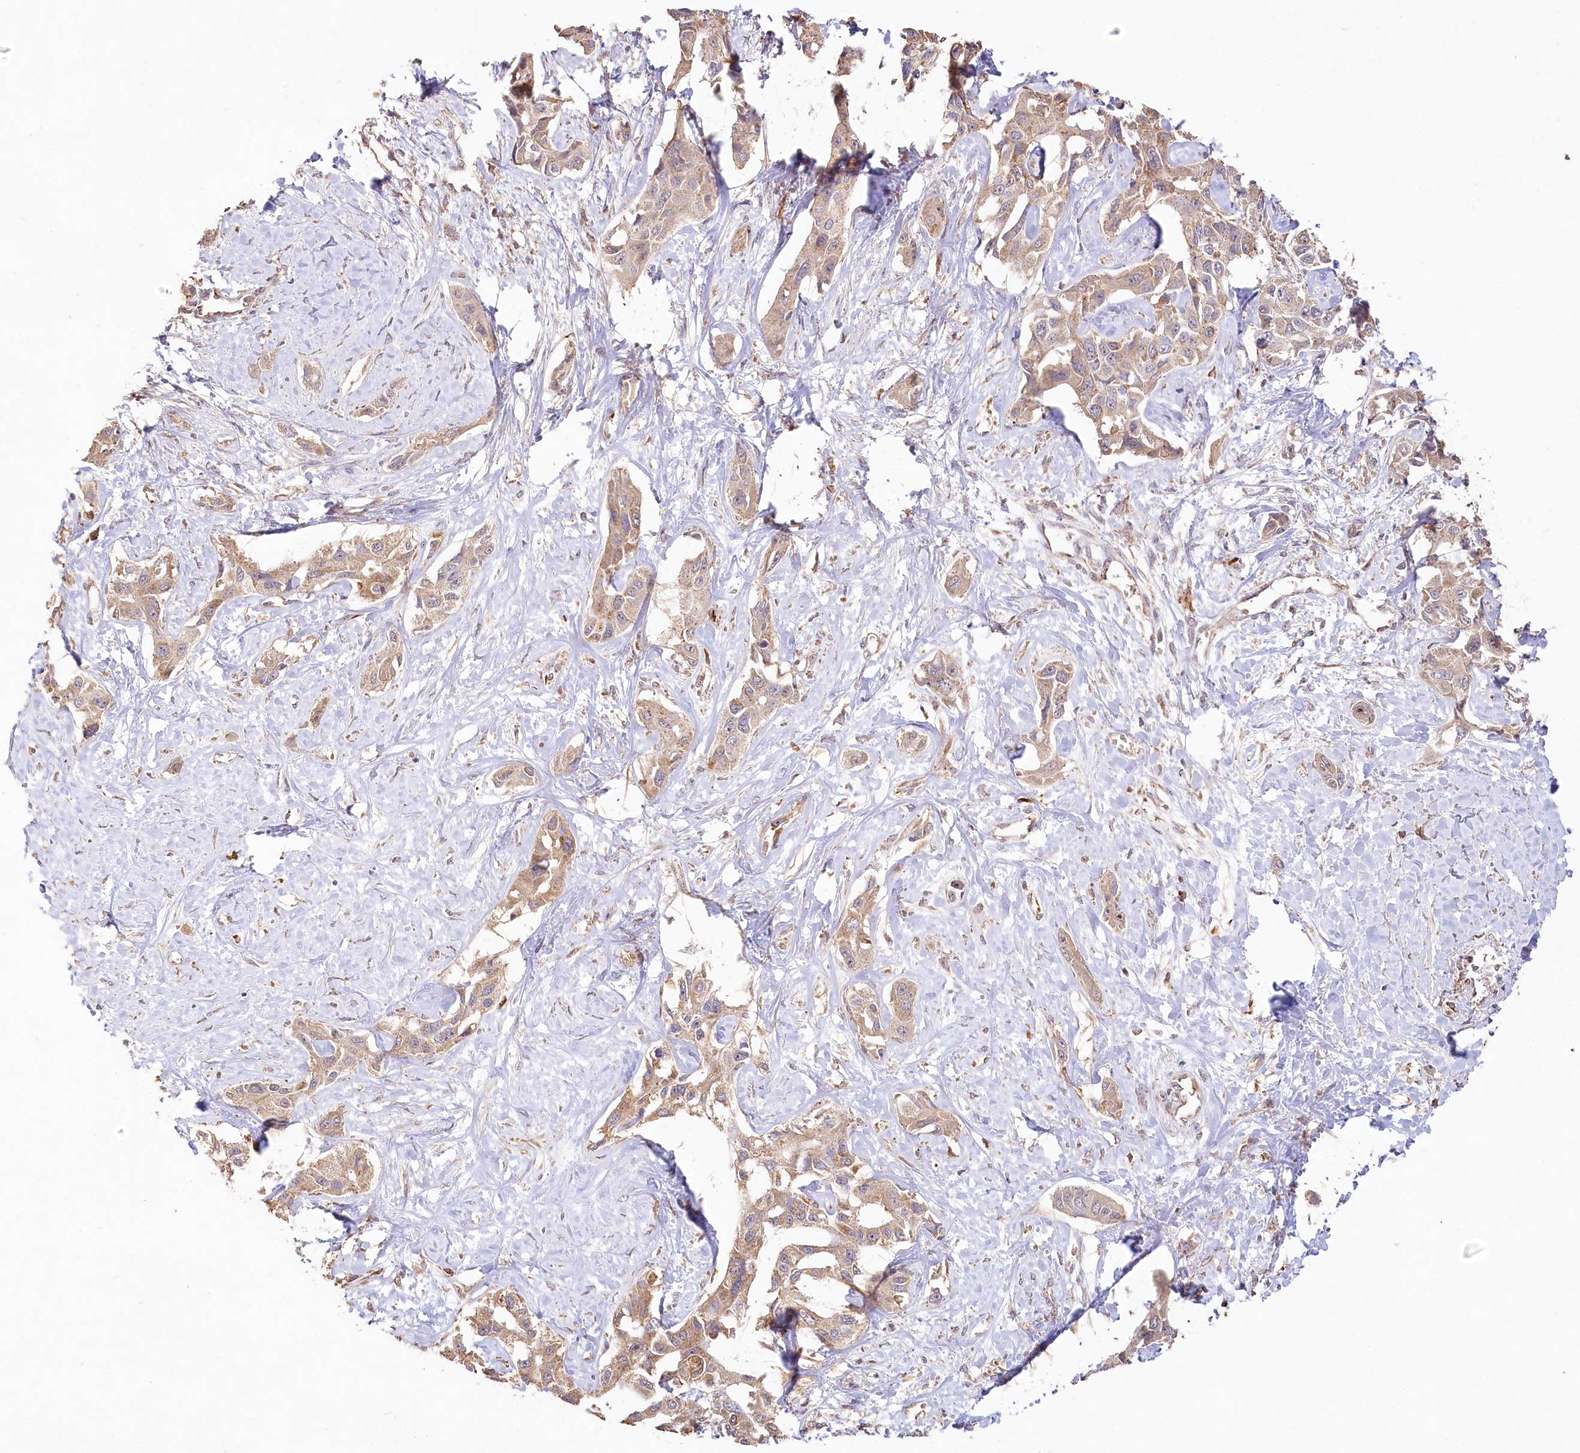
{"staining": {"intensity": "moderate", "quantity": ">75%", "location": "cytoplasmic/membranous"}, "tissue": "liver cancer", "cell_type": "Tumor cells", "image_type": "cancer", "snomed": [{"axis": "morphology", "description": "Cholangiocarcinoma"}, {"axis": "topography", "description": "Liver"}], "caption": "Approximately >75% of tumor cells in human liver cancer (cholangiocarcinoma) reveal moderate cytoplasmic/membranous protein expression as visualized by brown immunohistochemical staining.", "gene": "DMXL1", "patient": {"sex": "male", "age": 59}}